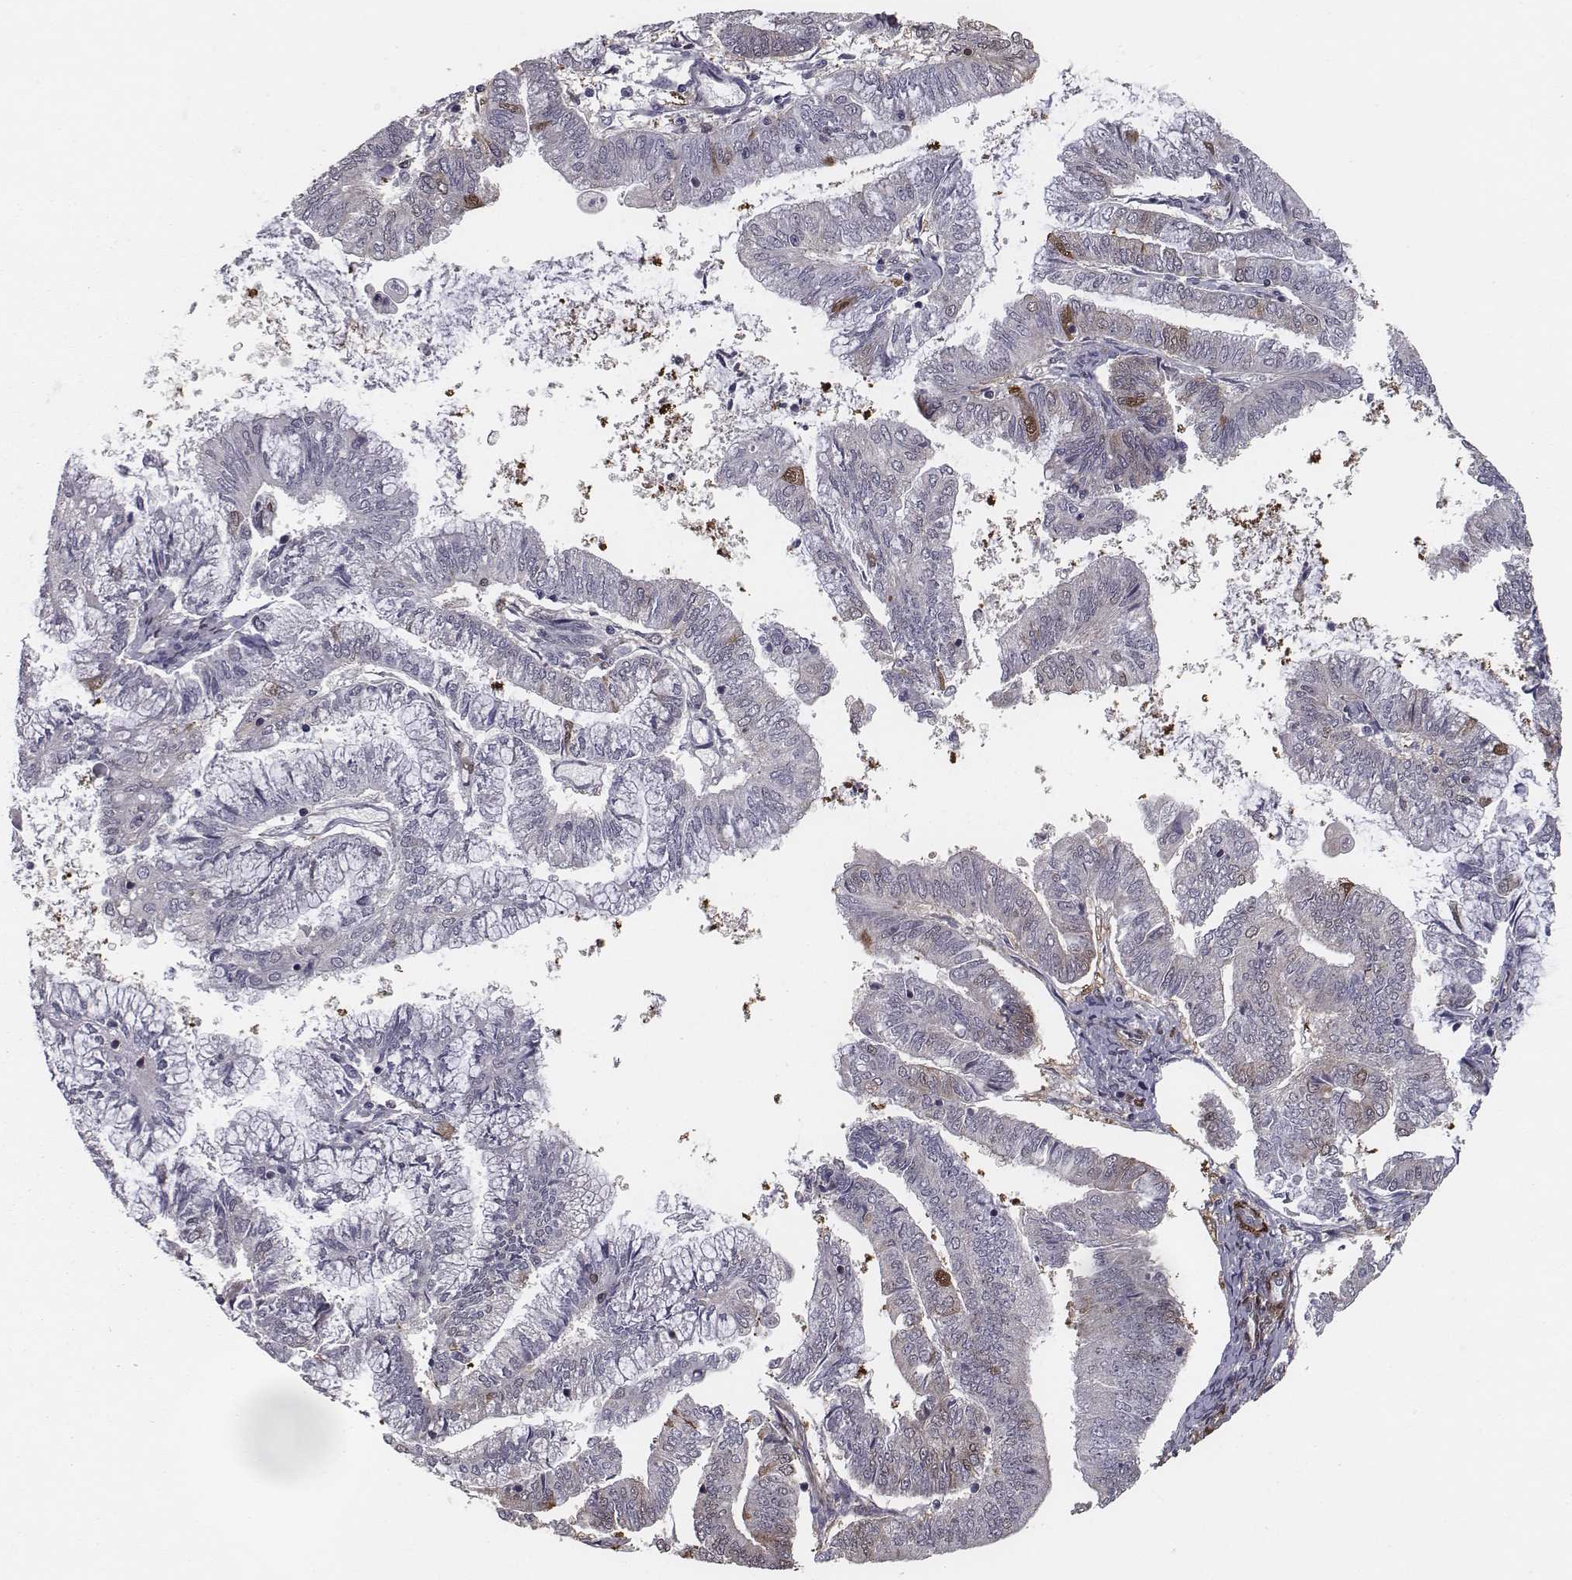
{"staining": {"intensity": "moderate", "quantity": "<25%", "location": "cytoplasmic/membranous"}, "tissue": "endometrial cancer", "cell_type": "Tumor cells", "image_type": "cancer", "snomed": [{"axis": "morphology", "description": "Adenocarcinoma, NOS"}, {"axis": "topography", "description": "Endometrium"}], "caption": "Protein expression analysis of human endometrial adenocarcinoma reveals moderate cytoplasmic/membranous expression in about <25% of tumor cells.", "gene": "ISYNA1", "patient": {"sex": "female", "age": 55}}